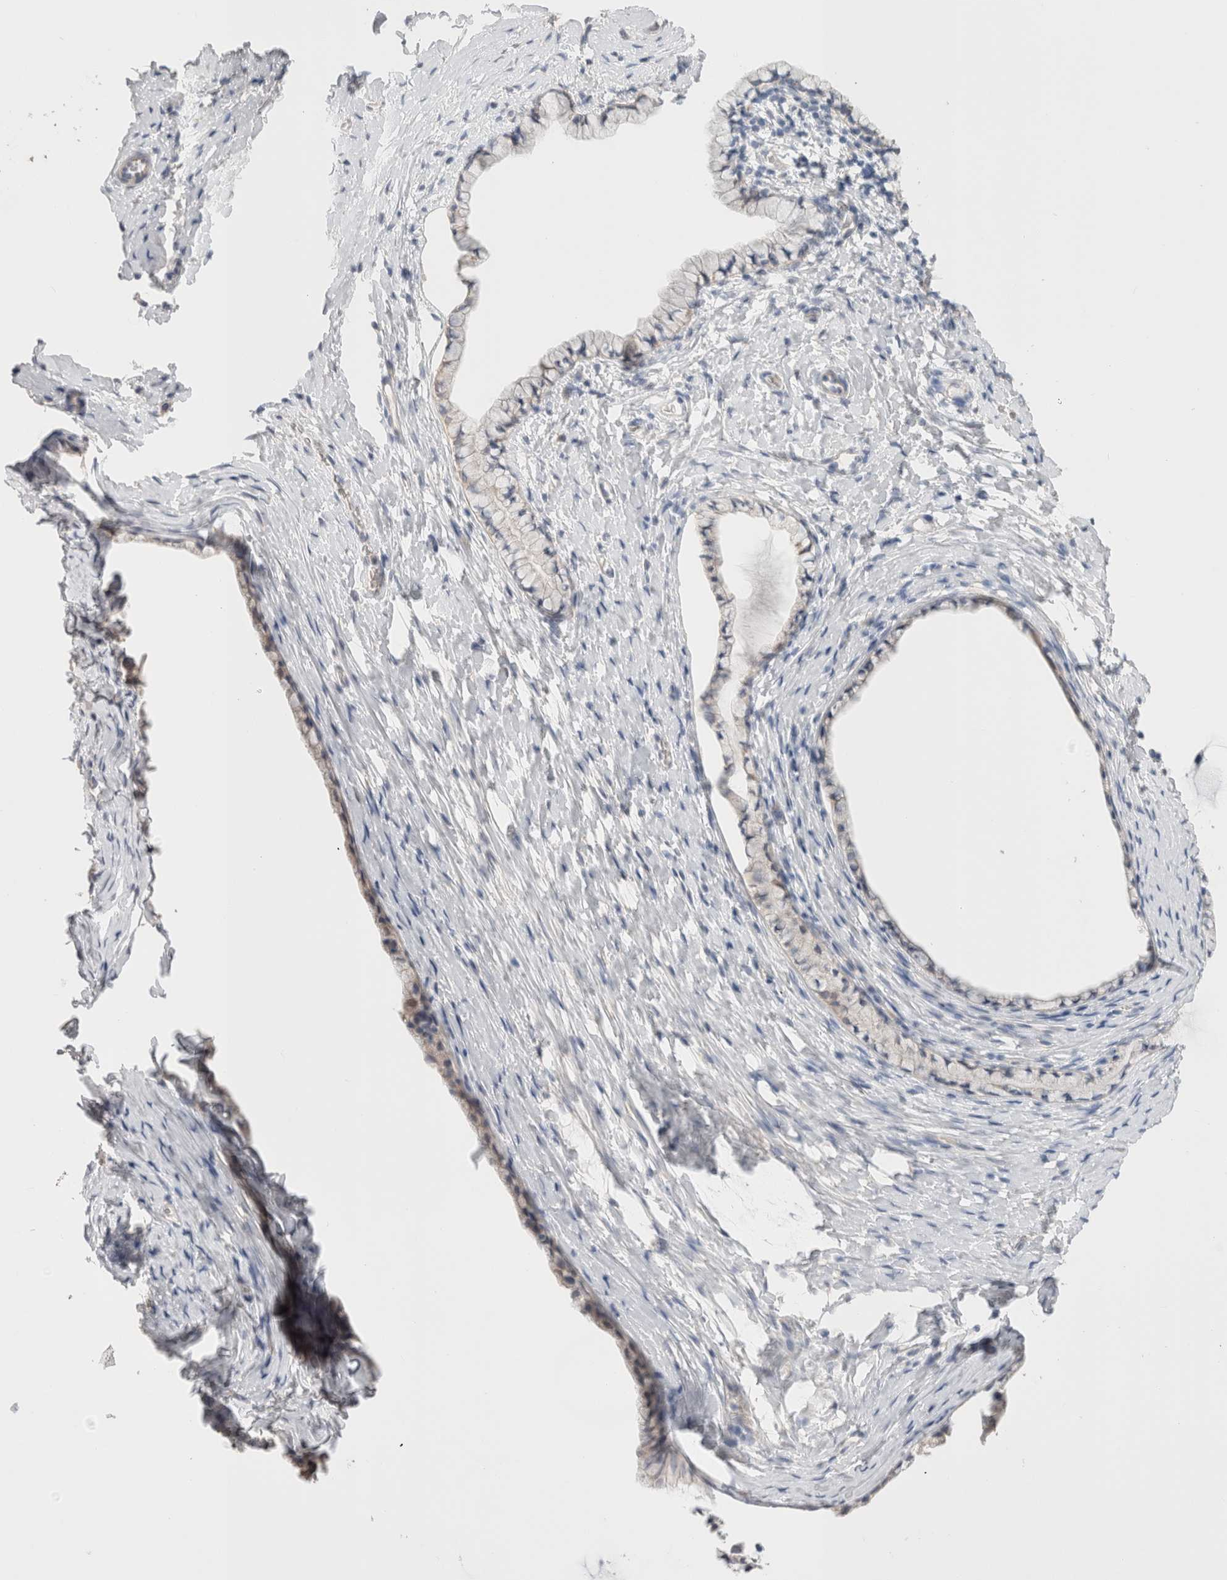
{"staining": {"intensity": "weak", "quantity": "<25%", "location": "cytoplasmic/membranous"}, "tissue": "cervix", "cell_type": "Glandular cells", "image_type": "normal", "snomed": [{"axis": "morphology", "description": "Normal tissue, NOS"}, {"axis": "topography", "description": "Cervix"}], "caption": "Glandular cells are negative for brown protein staining in normal cervix. (Immunohistochemistry (ihc), brightfield microscopy, high magnification).", "gene": "DMD", "patient": {"sex": "female", "age": 72}}